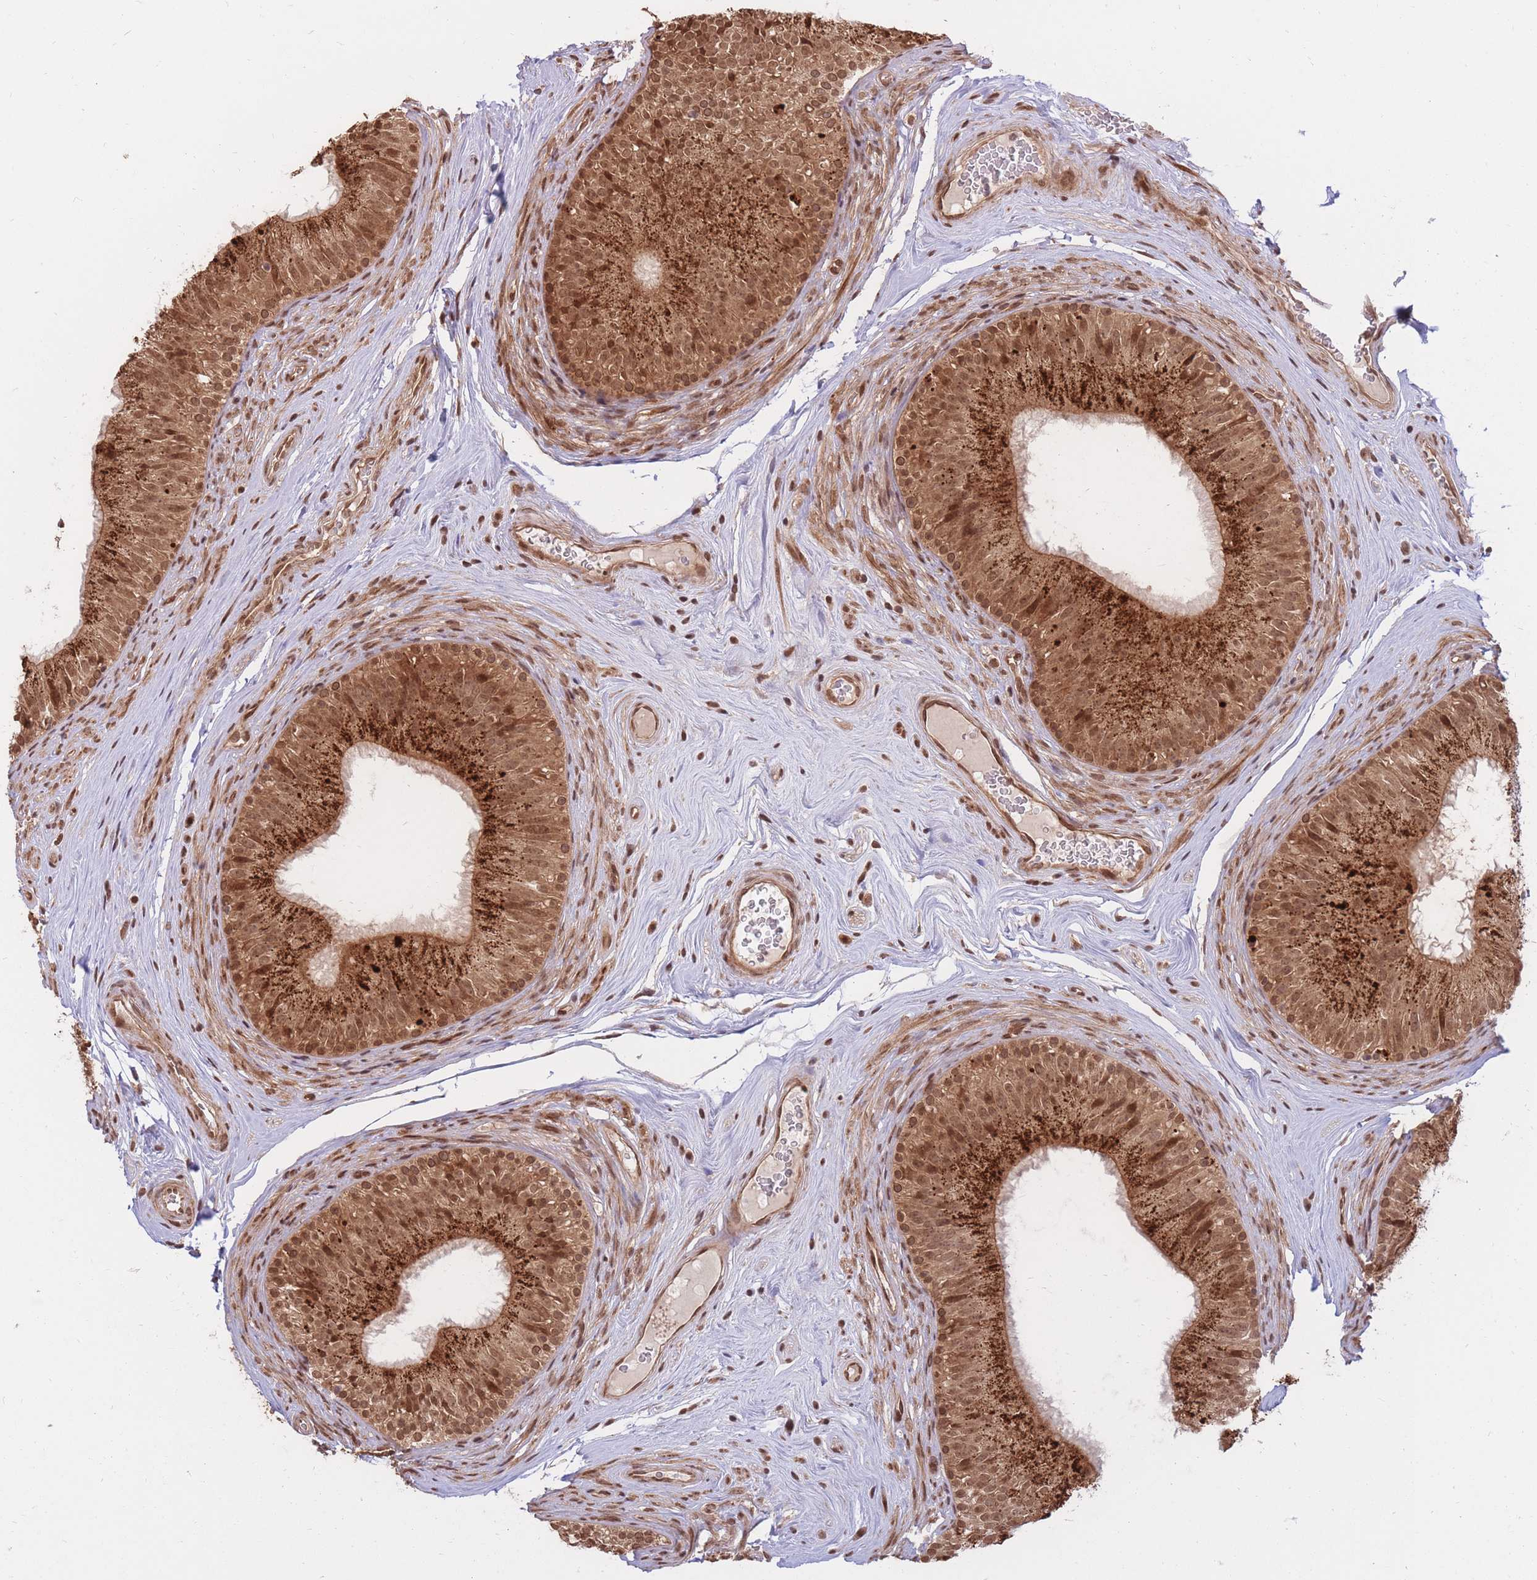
{"staining": {"intensity": "strong", "quantity": ">75%", "location": "cytoplasmic/membranous,nuclear"}, "tissue": "epididymis", "cell_type": "Glandular cells", "image_type": "normal", "snomed": [{"axis": "morphology", "description": "Normal tissue, NOS"}, {"axis": "topography", "description": "Epididymis"}], "caption": "Strong cytoplasmic/membranous,nuclear protein staining is present in approximately >75% of glandular cells in epididymis. (DAB IHC, brown staining for protein, blue staining for nuclei).", "gene": "SRA1", "patient": {"sex": "male", "age": 34}}